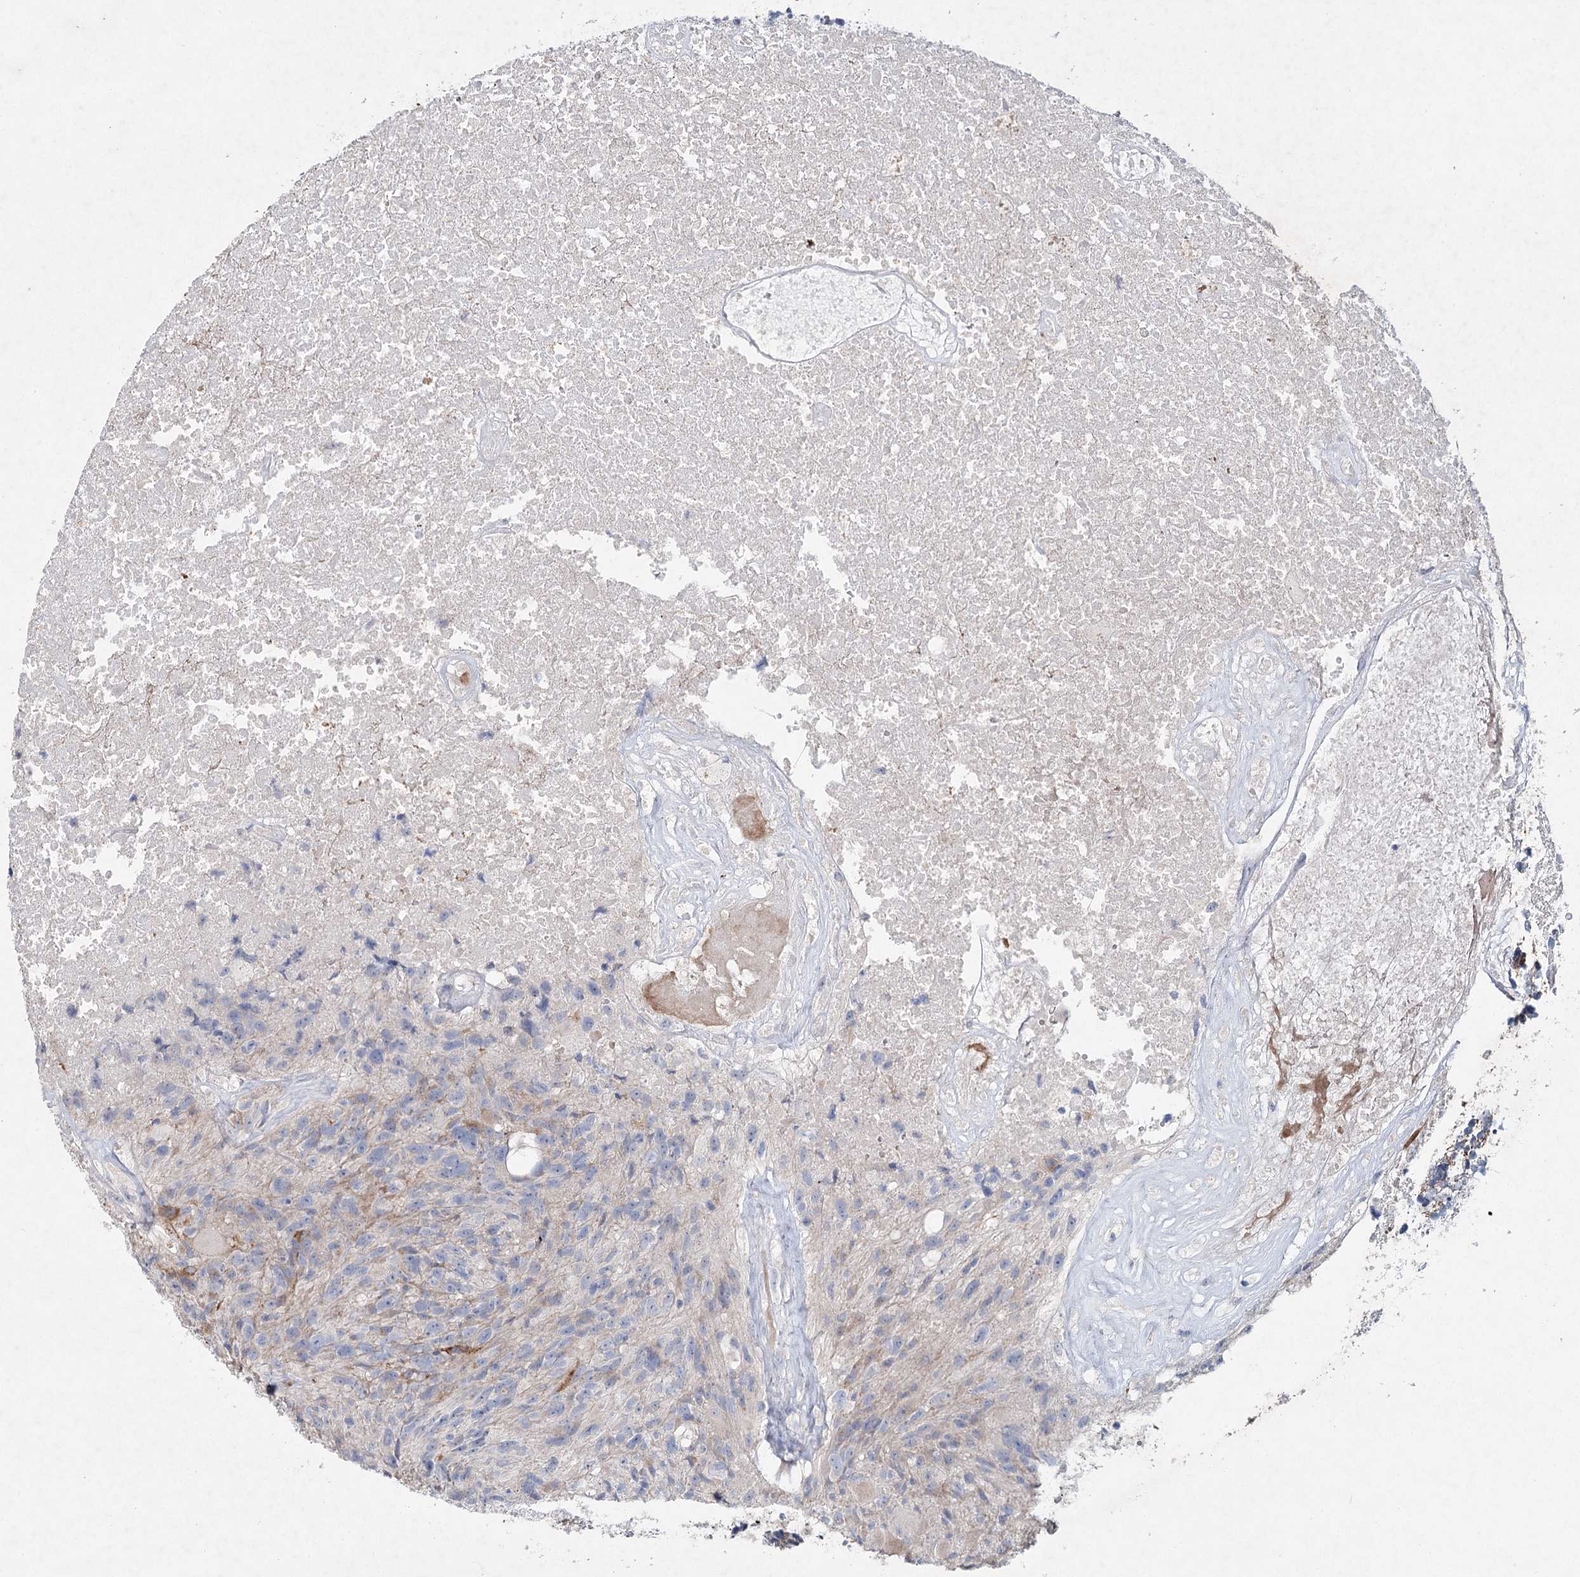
{"staining": {"intensity": "negative", "quantity": "none", "location": "none"}, "tissue": "glioma", "cell_type": "Tumor cells", "image_type": "cancer", "snomed": [{"axis": "morphology", "description": "Glioma, malignant, High grade"}, {"axis": "topography", "description": "Brain"}], "caption": "Immunohistochemistry (IHC) micrograph of neoplastic tissue: human glioma stained with DAB reveals no significant protein positivity in tumor cells.", "gene": "RFX6", "patient": {"sex": "male", "age": 76}}